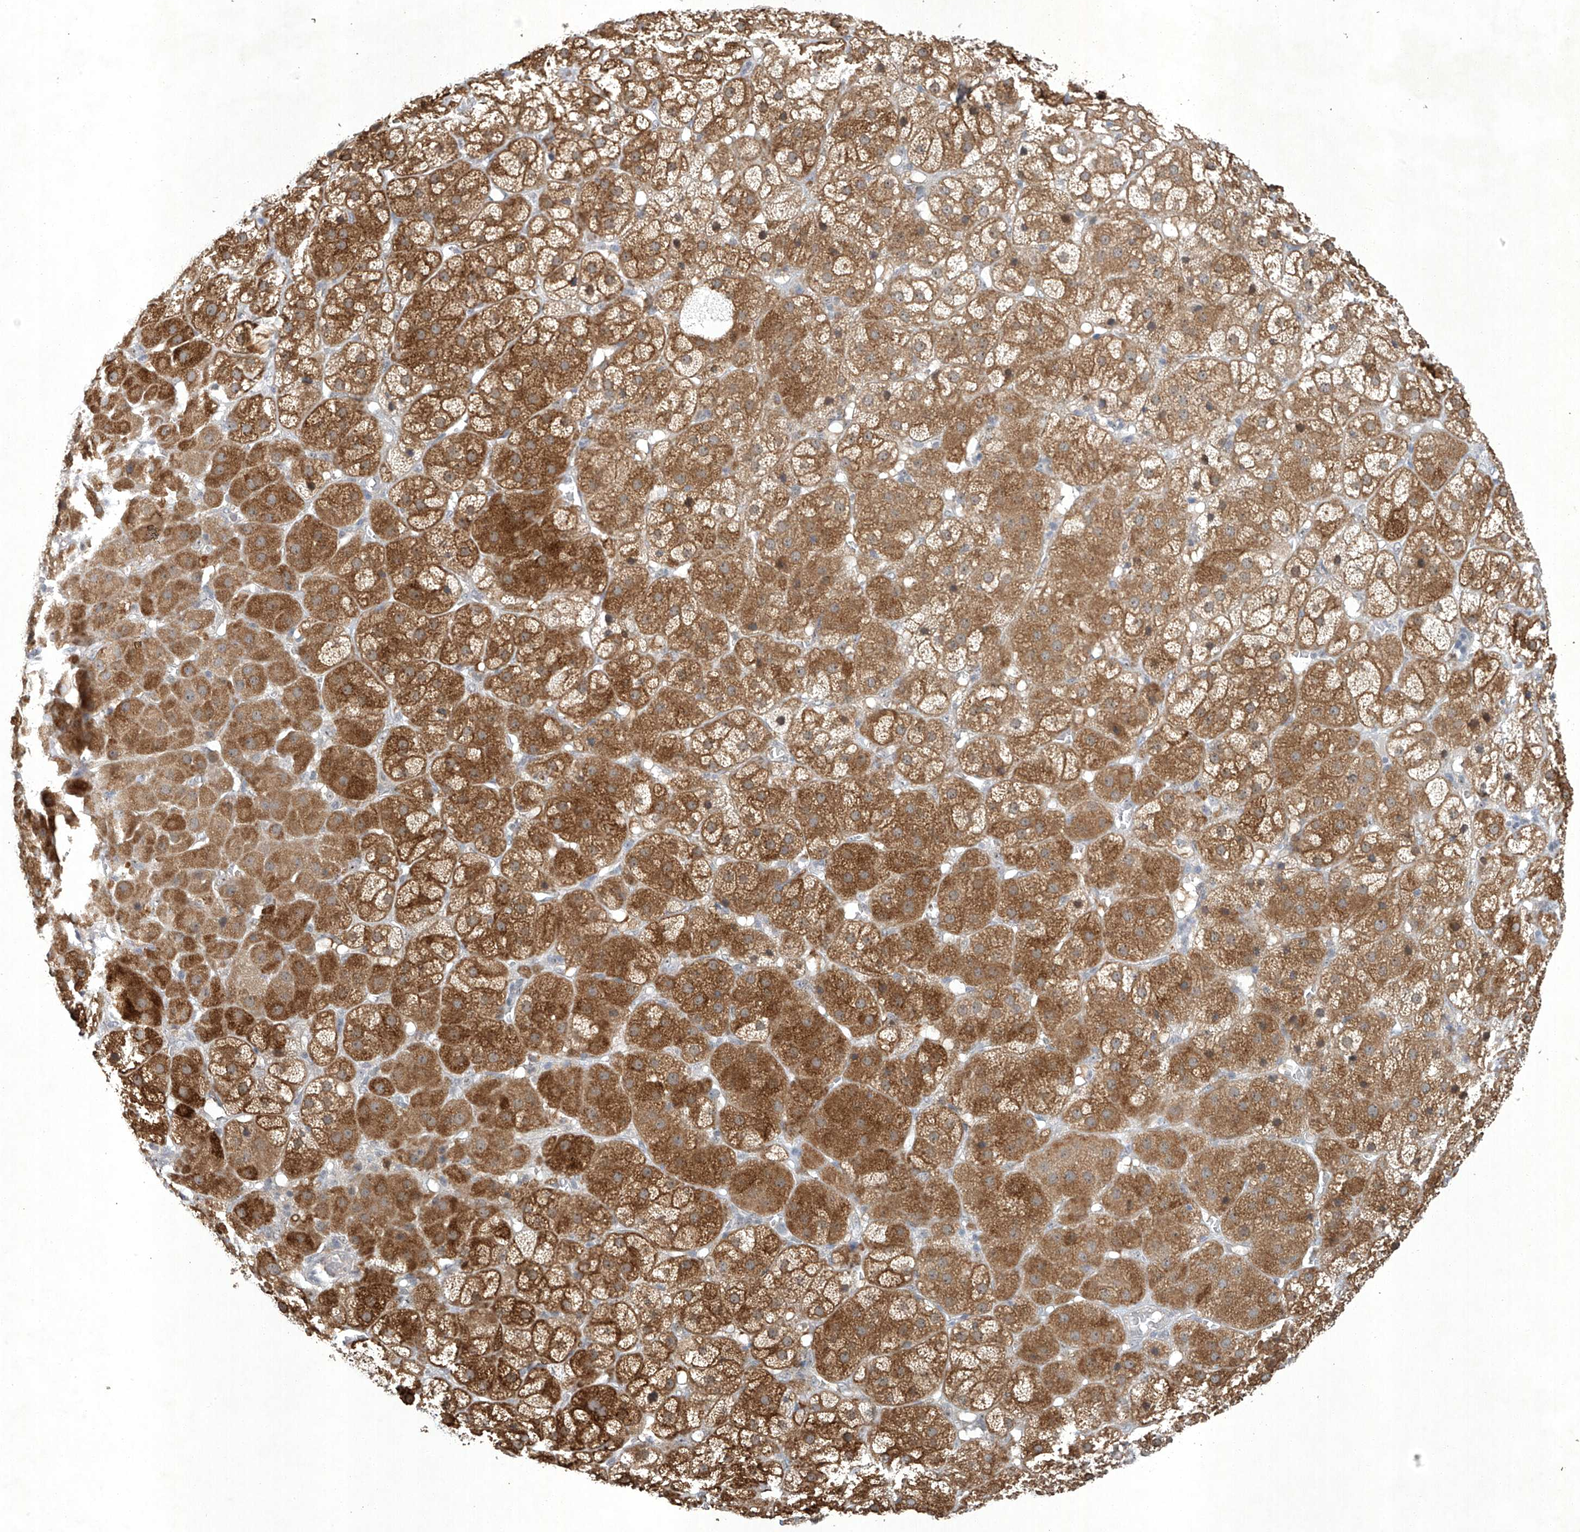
{"staining": {"intensity": "moderate", "quantity": "25%-75%", "location": "cytoplasmic/membranous"}, "tissue": "adrenal gland", "cell_type": "Glandular cells", "image_type": "normal", "snomed": [{"axis": "morphology", "description": "Normal tissue, NOS"}, {"axis": "topography", "description": "Adrenal gland"}], "caption": "An immunohistochemistry (IHC) micrograph of unremarkable tissue is shown. Protein staining in brown shows moderate cytoplasmic/membranous positivity in adrenal gland within glandular cells.", "gene": "TAF8", "patient": {"sex": "female", "age": 57}}